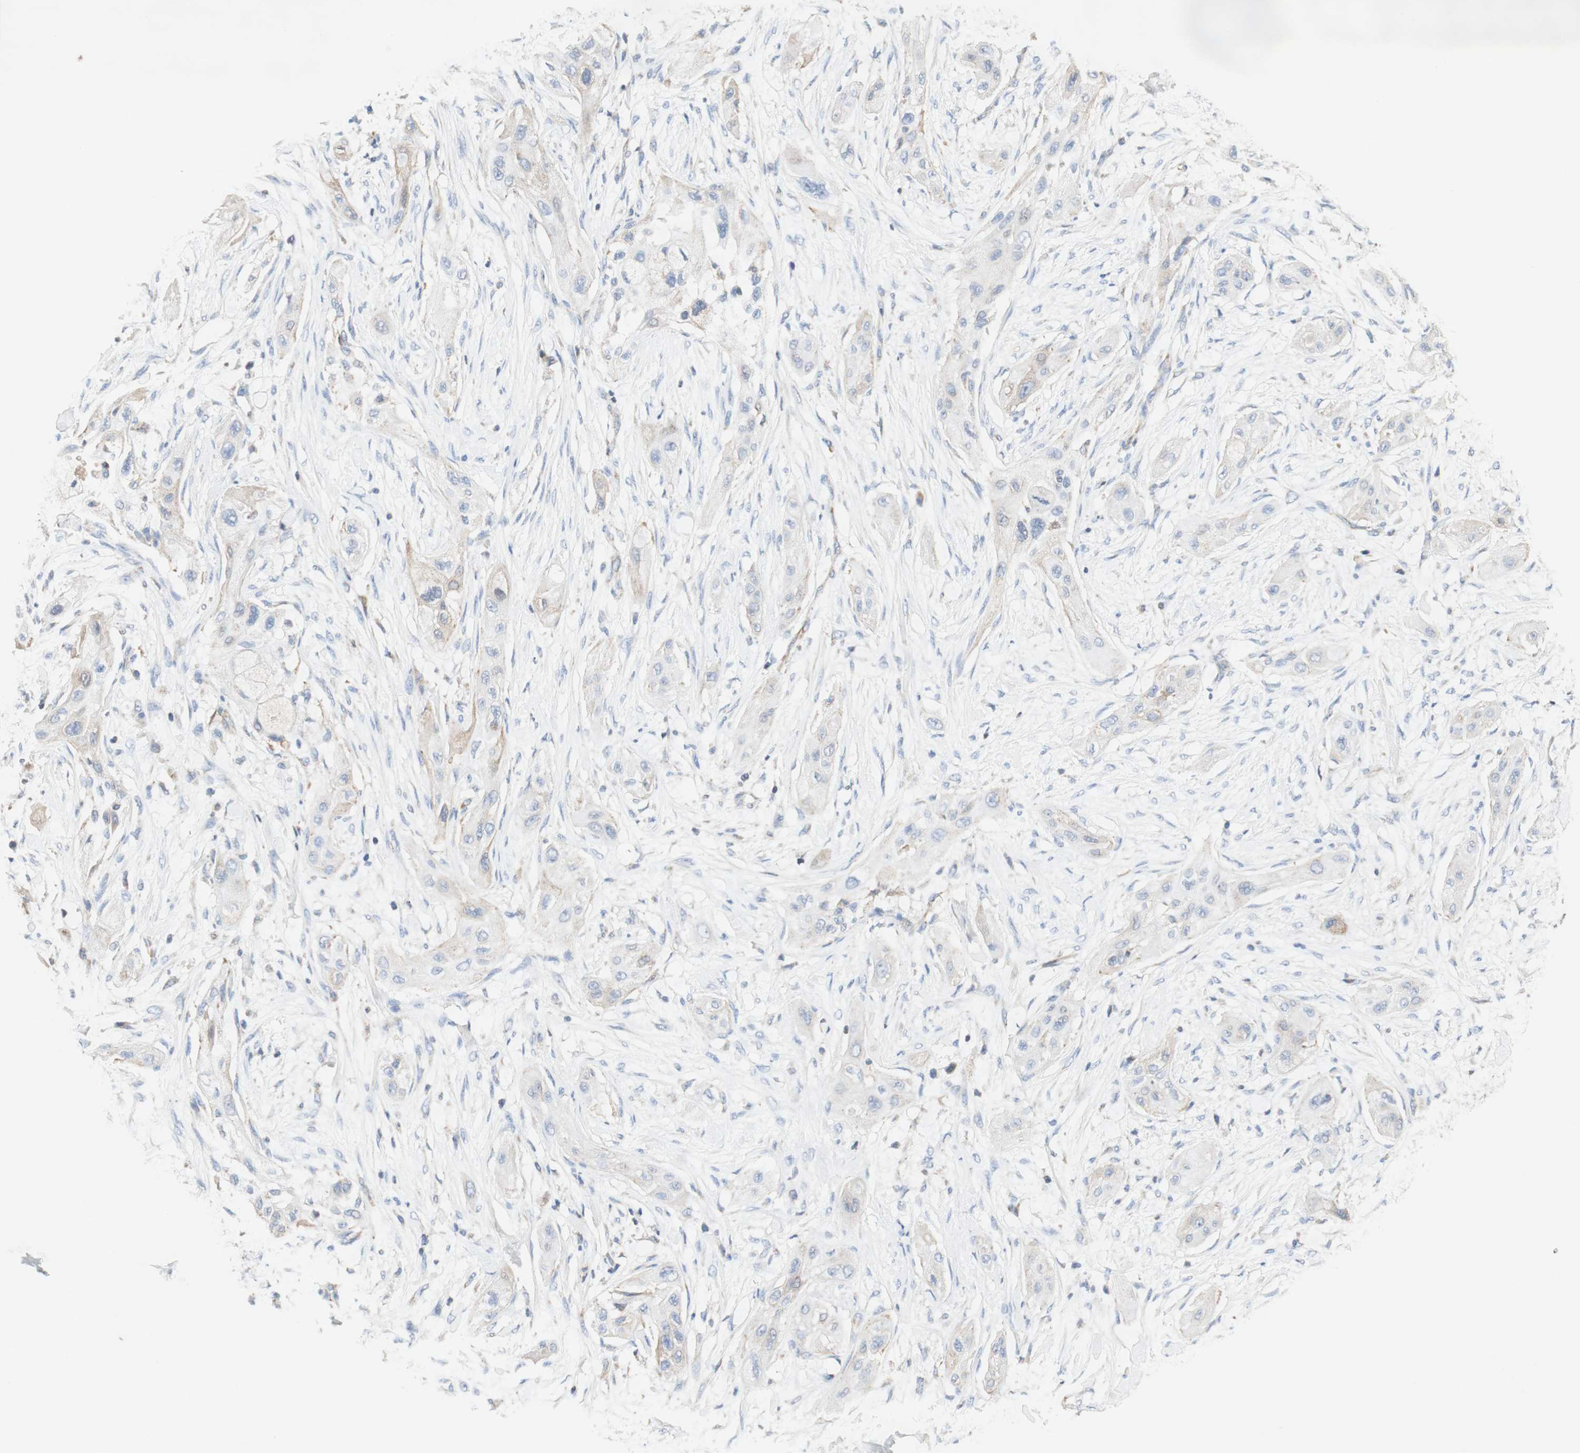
{"staining": {"intensity": "weak", "quantity": "<25%", "location": "cytoplasmic/membranous"}, "tissue": "lung cancer", "cell_type": "Tumor cells", "image_type": "cancer", "snomed": [{"axis": "morphology", "description": "Squamous cell carcinoma, NOS"}, {"axis": "topography", "description": "Lung"}], "caption": "Protein analysis of lung squamous cell carcinoma exhibits no significant positivity in tumor cells.", "gene": "SDHB", "patient": {"sex": "female", "age": 47}}